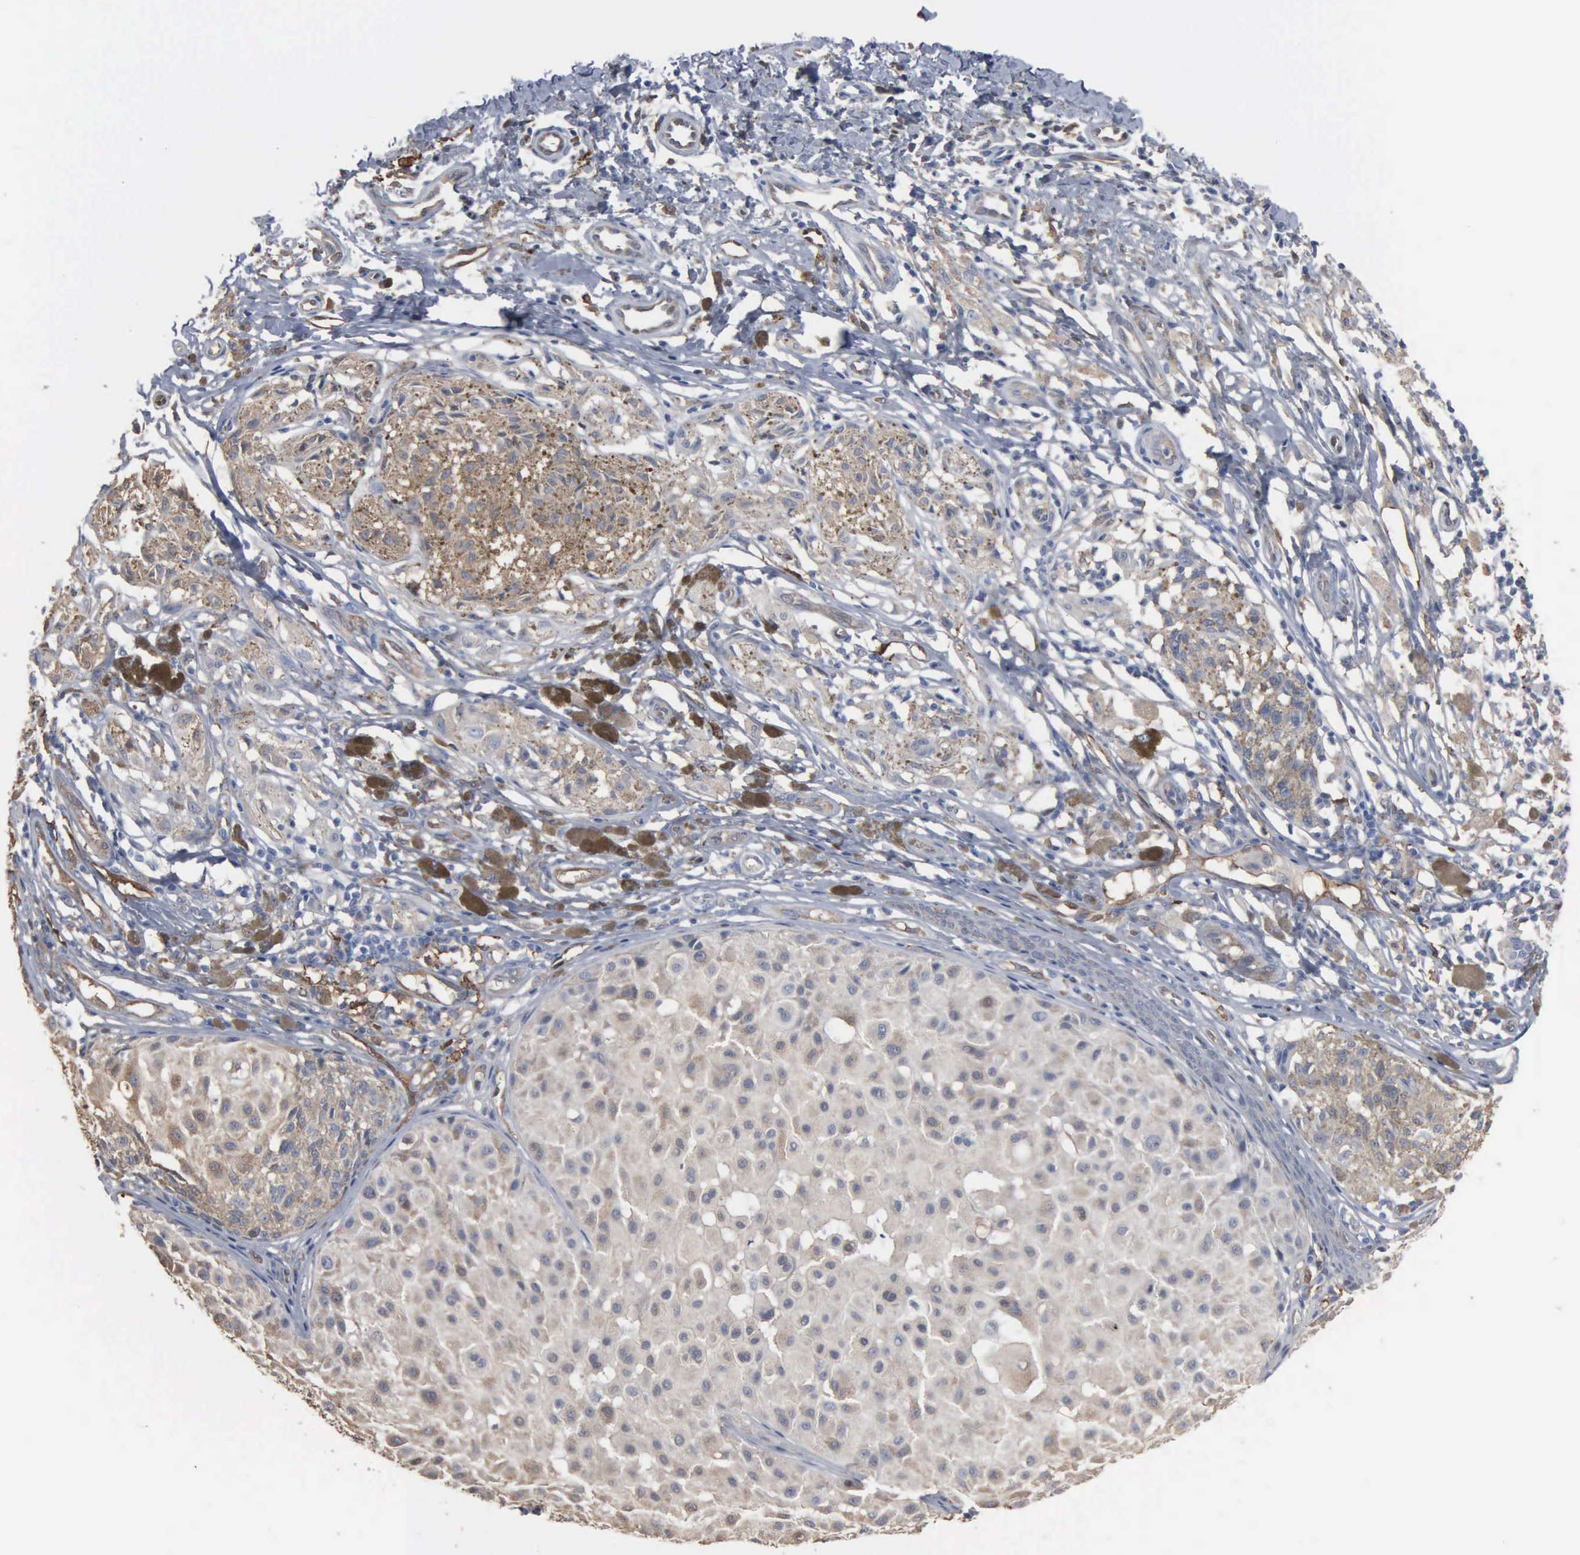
{"staining": {"intensity": "weak", "quantity": ">75%", "location": "cytoplasmic/membranous"}, "tissue": "melanoma", "cell_type": "Tumor cells", "image_type": "cancer", "snomed": [{"axis": "morphology", "description": "Malignant melanoma, NOS"}, {"axis": "topography", "description": "Skin"}], "caption": "Approximately >75% of tumor cells in melanoma reveal weak cytoplasmic/membranous protein staining as visualized by brown immunohistochemical staining.", "gene": "FSCN1", "patient": {"sex": "male", "age": 36}}